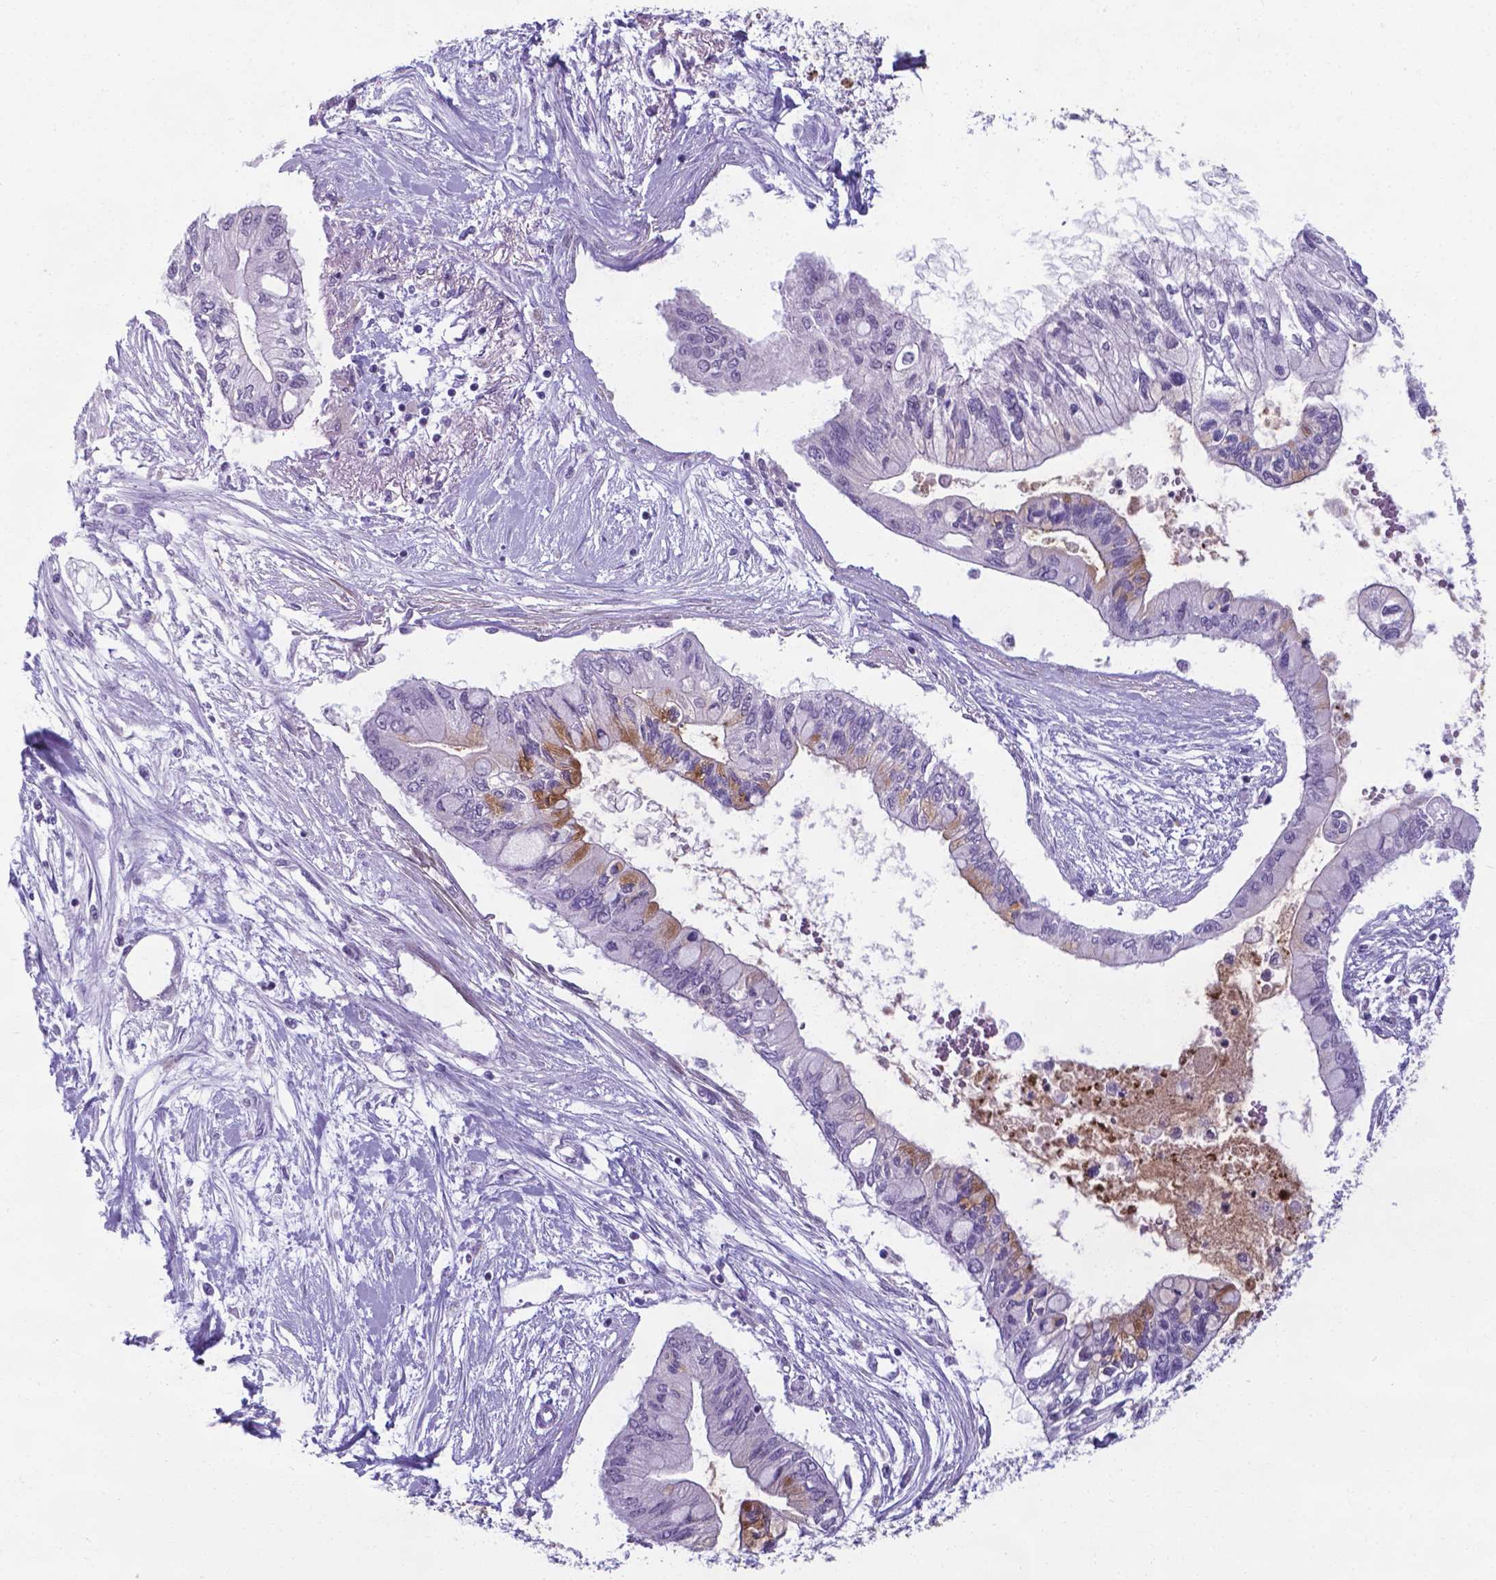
{"staining": {"intensity": "moderate", "quantity": "<25%", "location": "cytoplasmic/membranous"}, "tissue": "pancreatic cancer", "cell_type": "Tumor cells", "image_type": "cancer", "snomed": [{"axis": "morphology", "description": "Adenocarcinoma, NOS"}, {"axis": "topography", "description": "Pancreas"}], "caption": "Immunohistochemistry photomicrograph of pancreatic cancer (adenocarcinoma) stained for a protein (brown), which shows low levels of moderate cytoplasmic/membranous expression in approximately <25% of tumor cells.", "gene": "AP5B1", "patient": {"sex": "female", "age": 77}}